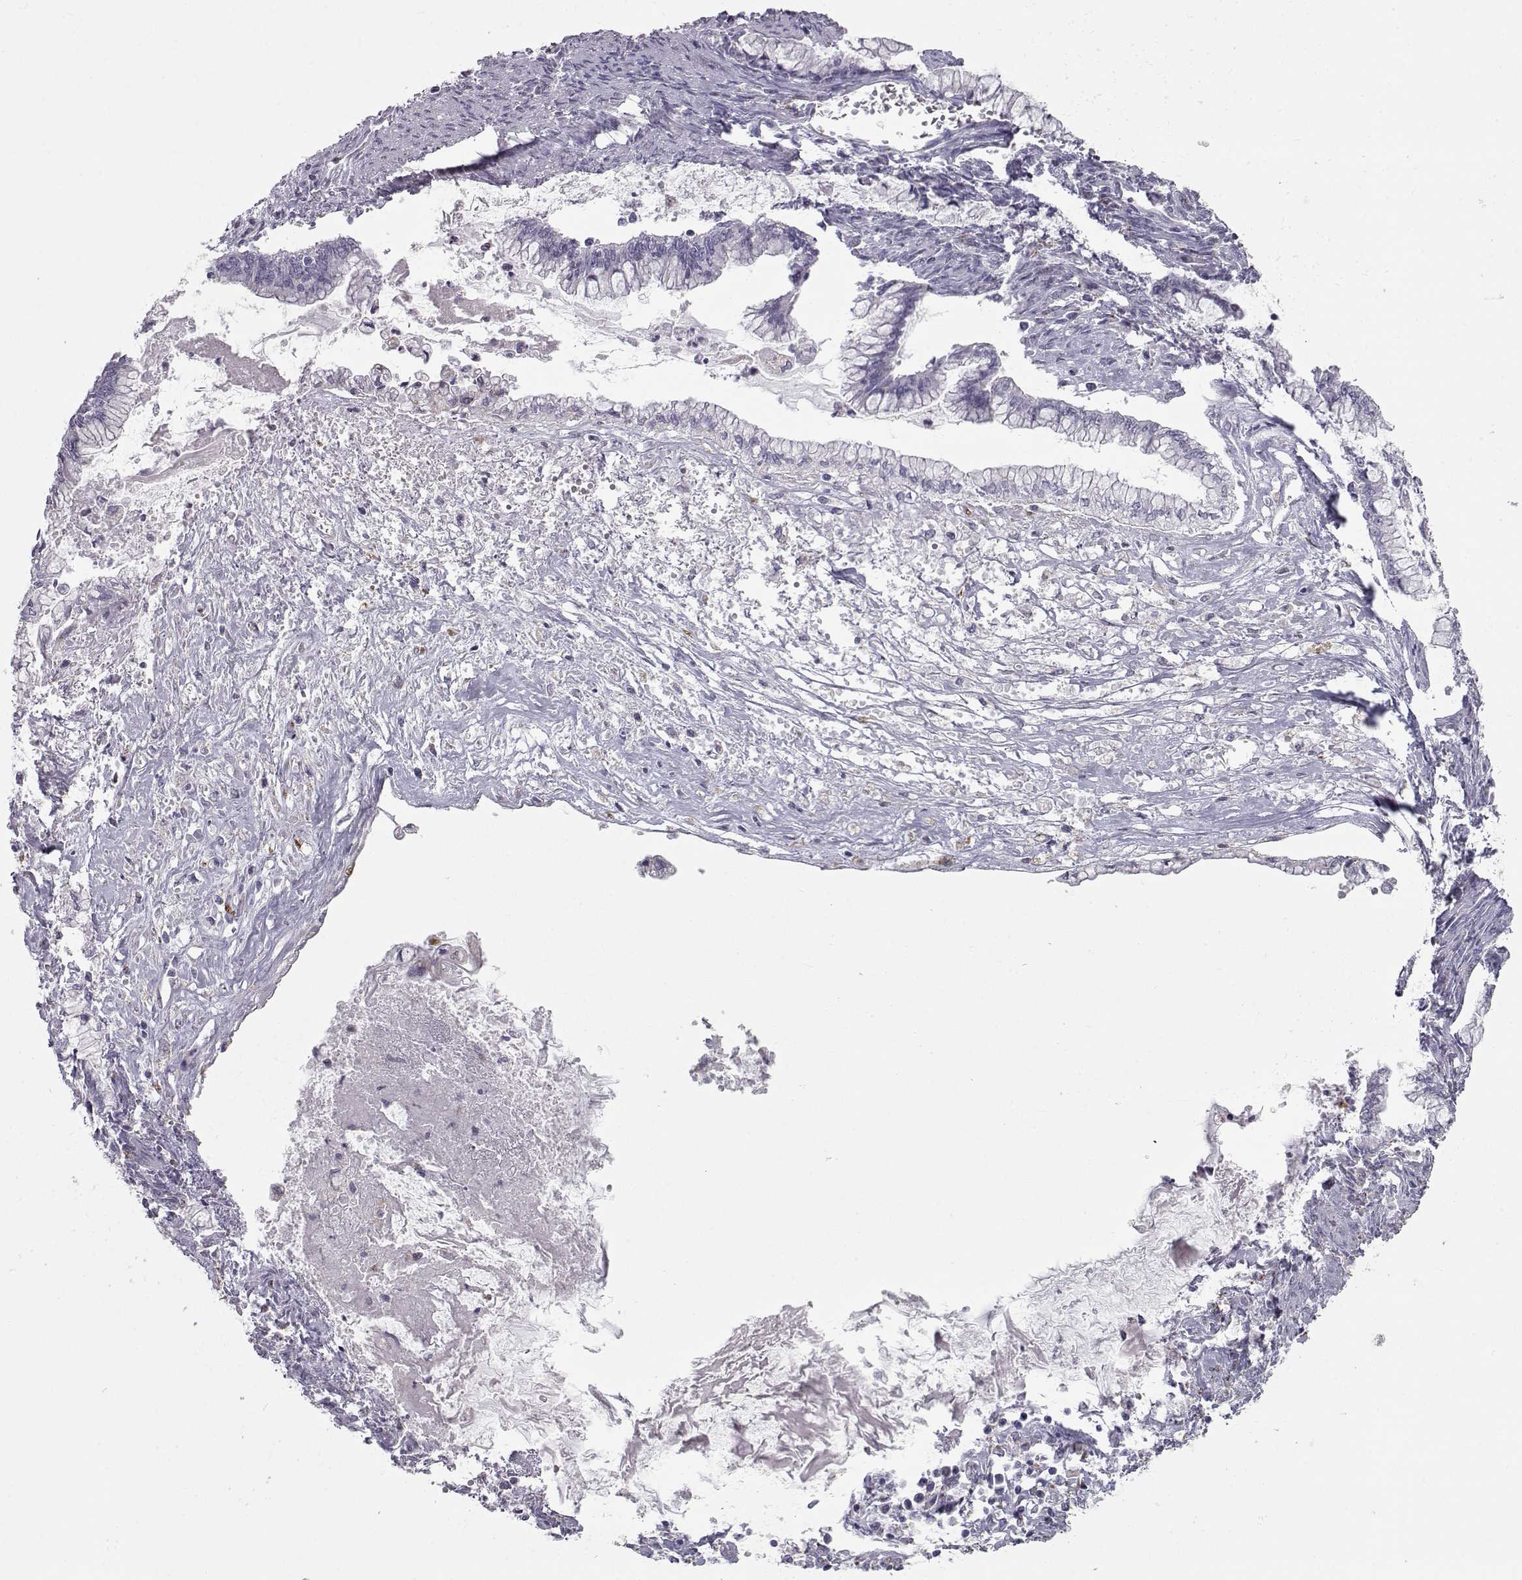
{"staining": {"intensity": "negative", "quantity": "none", "location": "none"}, "tissue": "ovarian cancer", "cell_type": "Tumor cells", "image_type": "cancer", "snomed": [{"axis": "morphology", "description": "Cystadenocarcinoma, mucinous, NOS"}, {"axis": "topography", "description": "Ovary"}], "caption": "Image shows no significant protein staining in tumor cells of mucinous cystadenocarcinoma (ovarian).", "gene": "NPVF", "patient": {"sex": "female", "age": 67}}